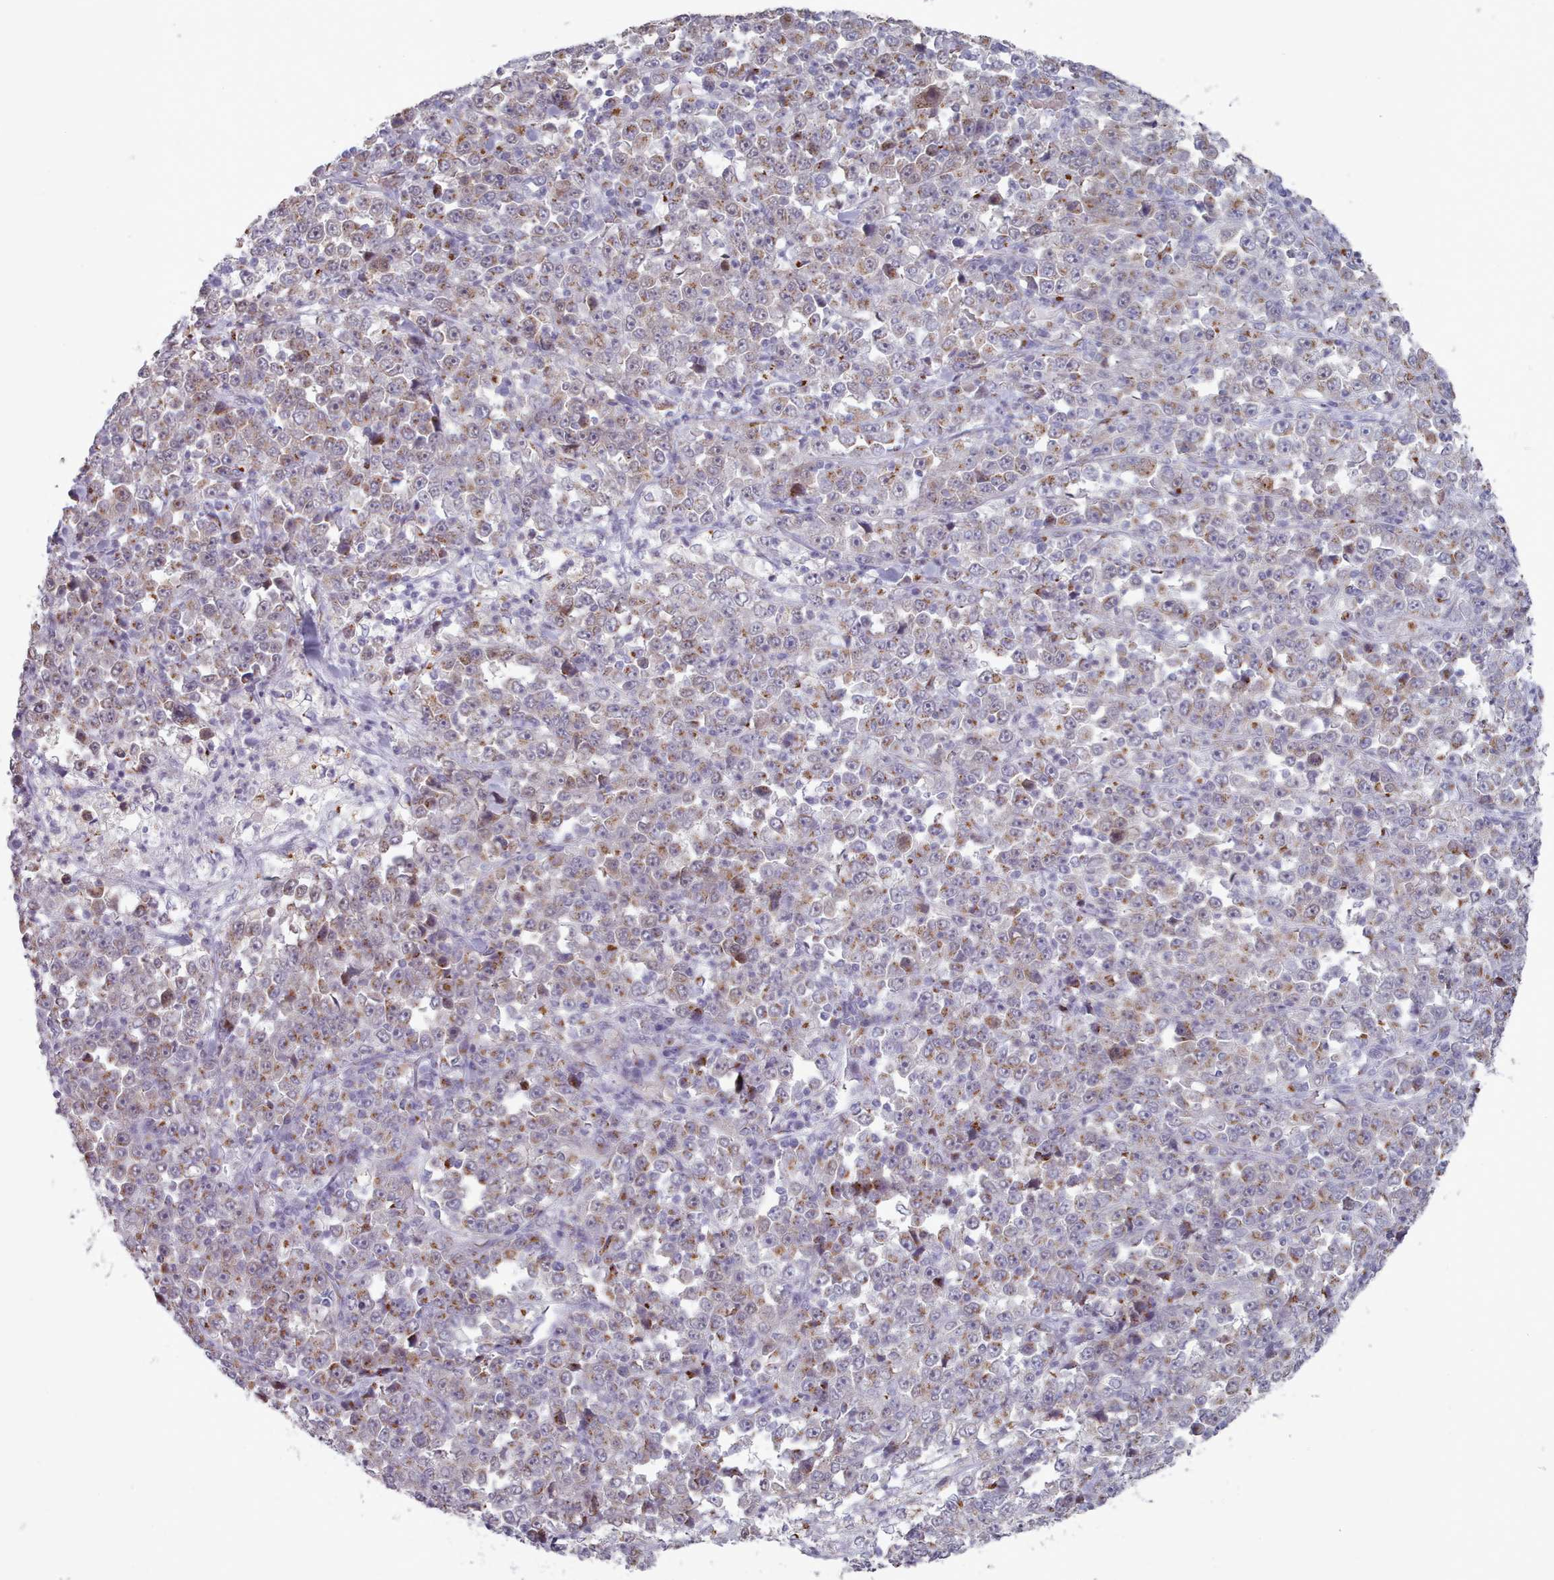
{"staining": {"intensity": "moderate", "quantity": "25%-75%", "location": "cytoplasmic/membranous"}, "tissue": "stomach cancer", "cell_type": "Tumor cells", "image_type": "cancer", "snomed": [{"axis": "morphology", "description": "Normal tissue, NOS"}, {"axis": "morphology", "description": "Adenocarcinoma, NOS"}, {"axis": "topography", "description": "Stomach, upper"}, {"axis": "topography", "description": "Stomach"}], "caption": "This image exhibits immunohistochemistry (IHC) staining of stomach adenocarcinoma, with medium moderate cytoplasmic/membranous staining in approximately 25%-75% of tumor cells.", "gene": "MAN1B1", "patient": {"sex": "male", "age": 59}}